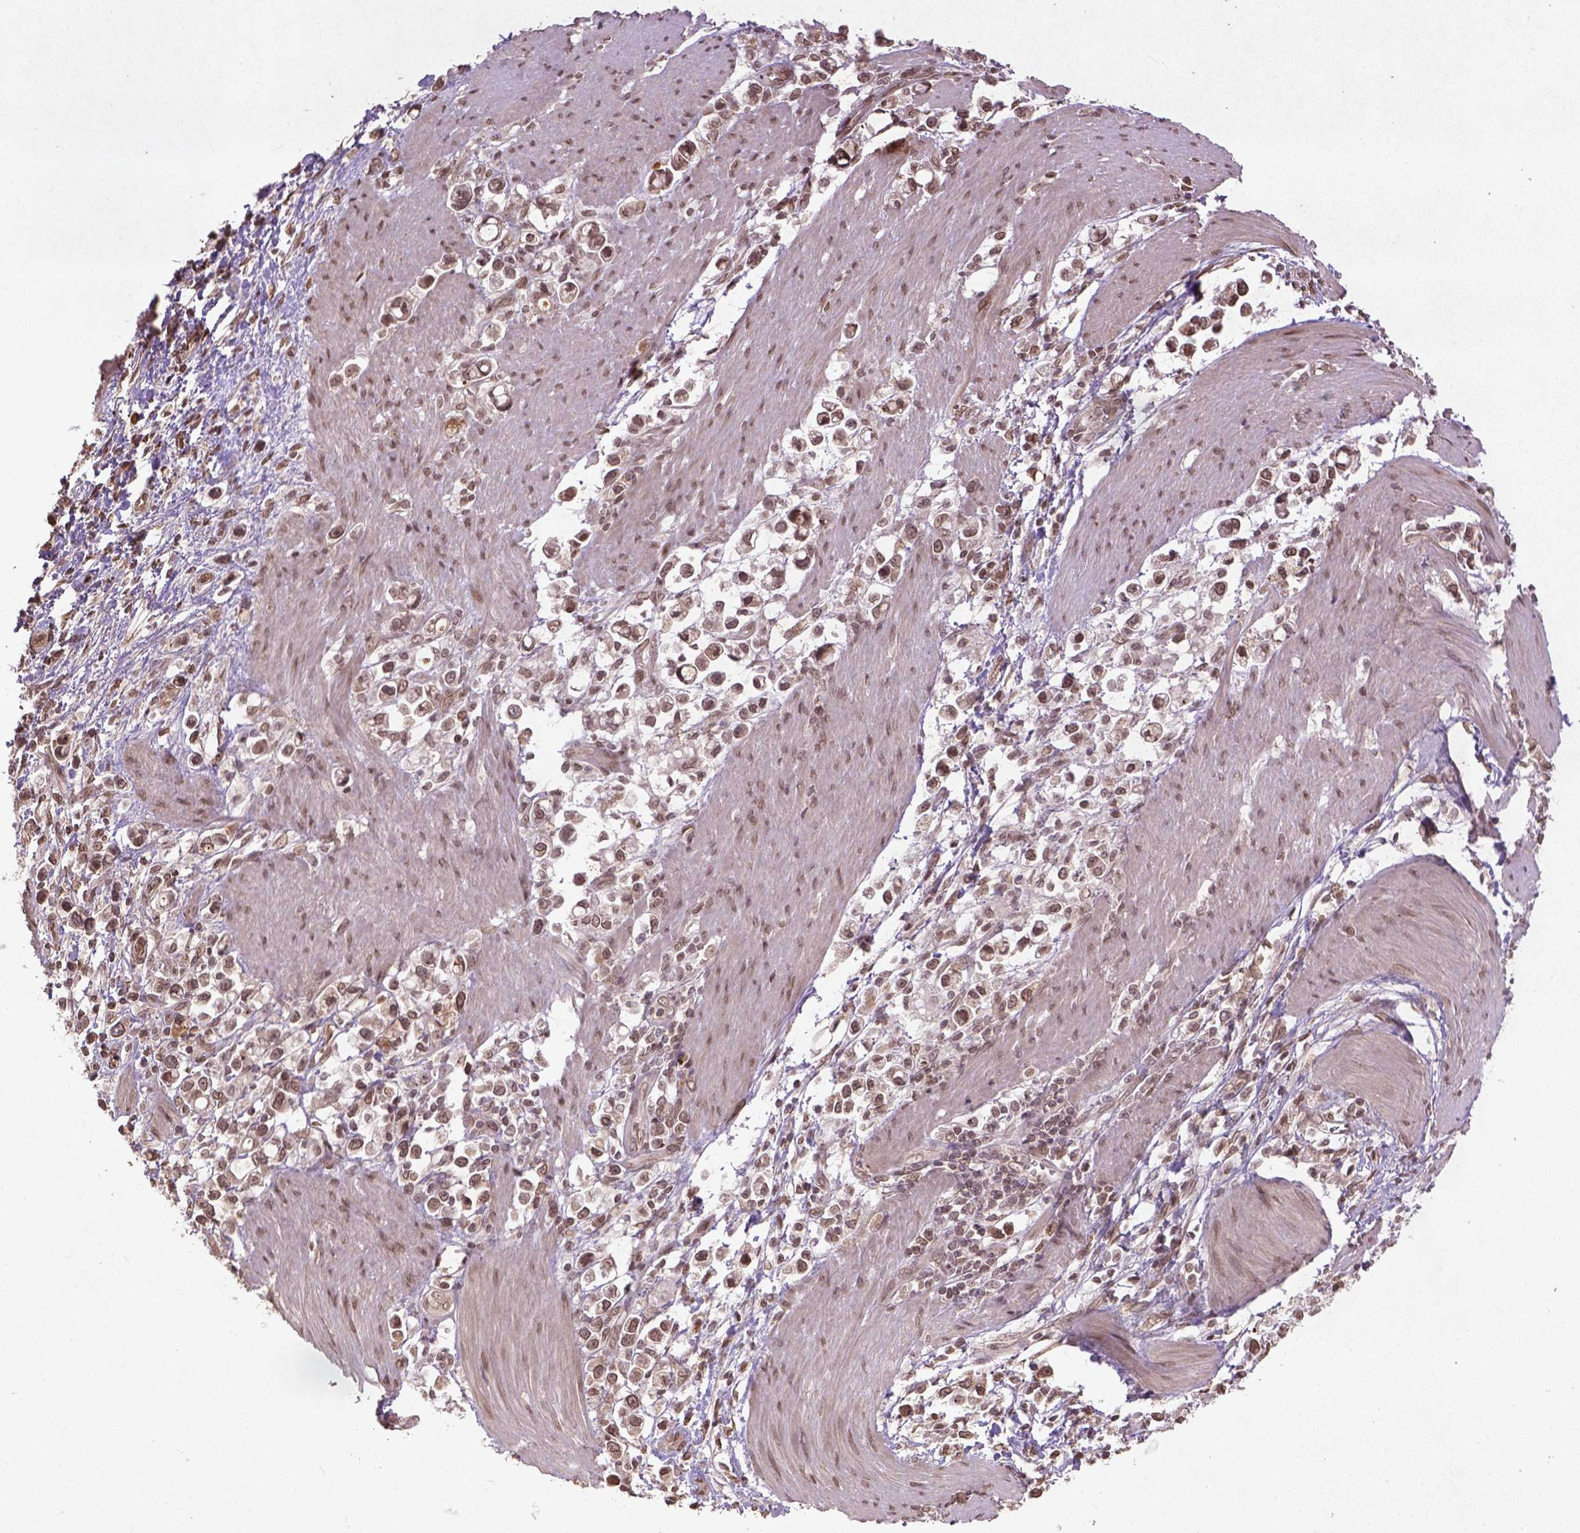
{"staining": {"intensity": "moderate", "quantity": ">75%", "location": "nuclear"}, "tissue": "stomach cancer", "cell_type": "Tumor cells", "image_type": "cancer", "snomed": [{"axis": "morphology", "description": "Adenocarcinoma, NOS"}, {"axis": "topography", "description": "Stomach"}], "caption": "Immunohistochemistry (IHC) image of human adenocarcinoma (stomach) stained for a protein (brown), which demonstrates medium levels of moderate nuclear expression in about >75% of tumor cells.", "gene": "BANF1", "patient": {"sex": "male", "age": 63}}